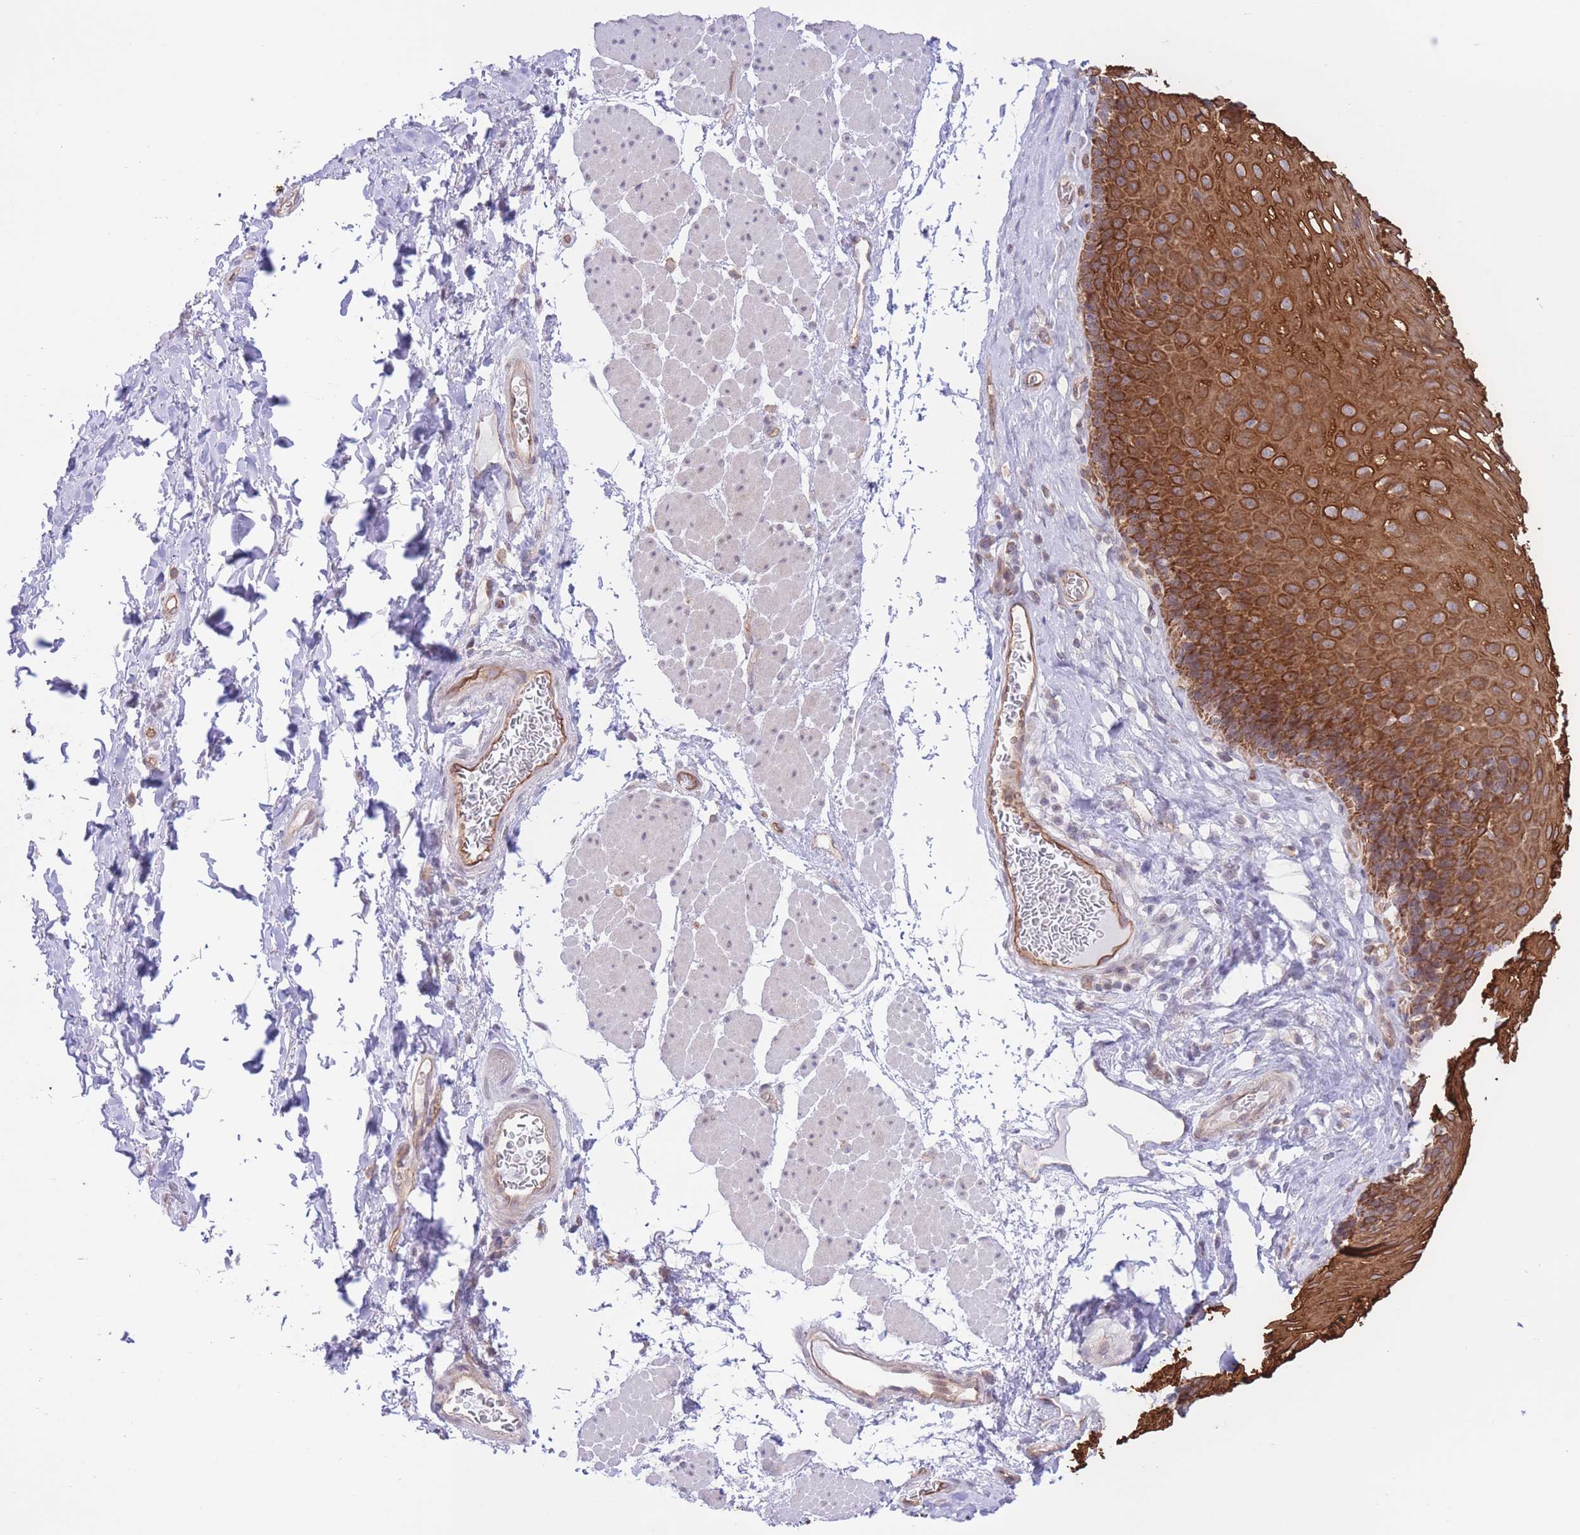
{"staining": {"intensity": "strong", "quantity": ">75%", "location": "cytoplasmic/membranous"}, "tissue": "esophagus", "cell_type": "Squamous epithelial cells", "image_type": "normal", "snomed": [{"axis": "morphology", "description": "Normal tissue, NOS"}, {"axis": "topography", "description": "Esophagus"}], "caption": "Brown immunohistochemical staining in normal esophagus demonstrates strong cytoplasmic/membranous expression in approximately >75% of squamous epithelial cells.", "gene": "MRPS31", "patient": {"sex": "female", "age": 66}}